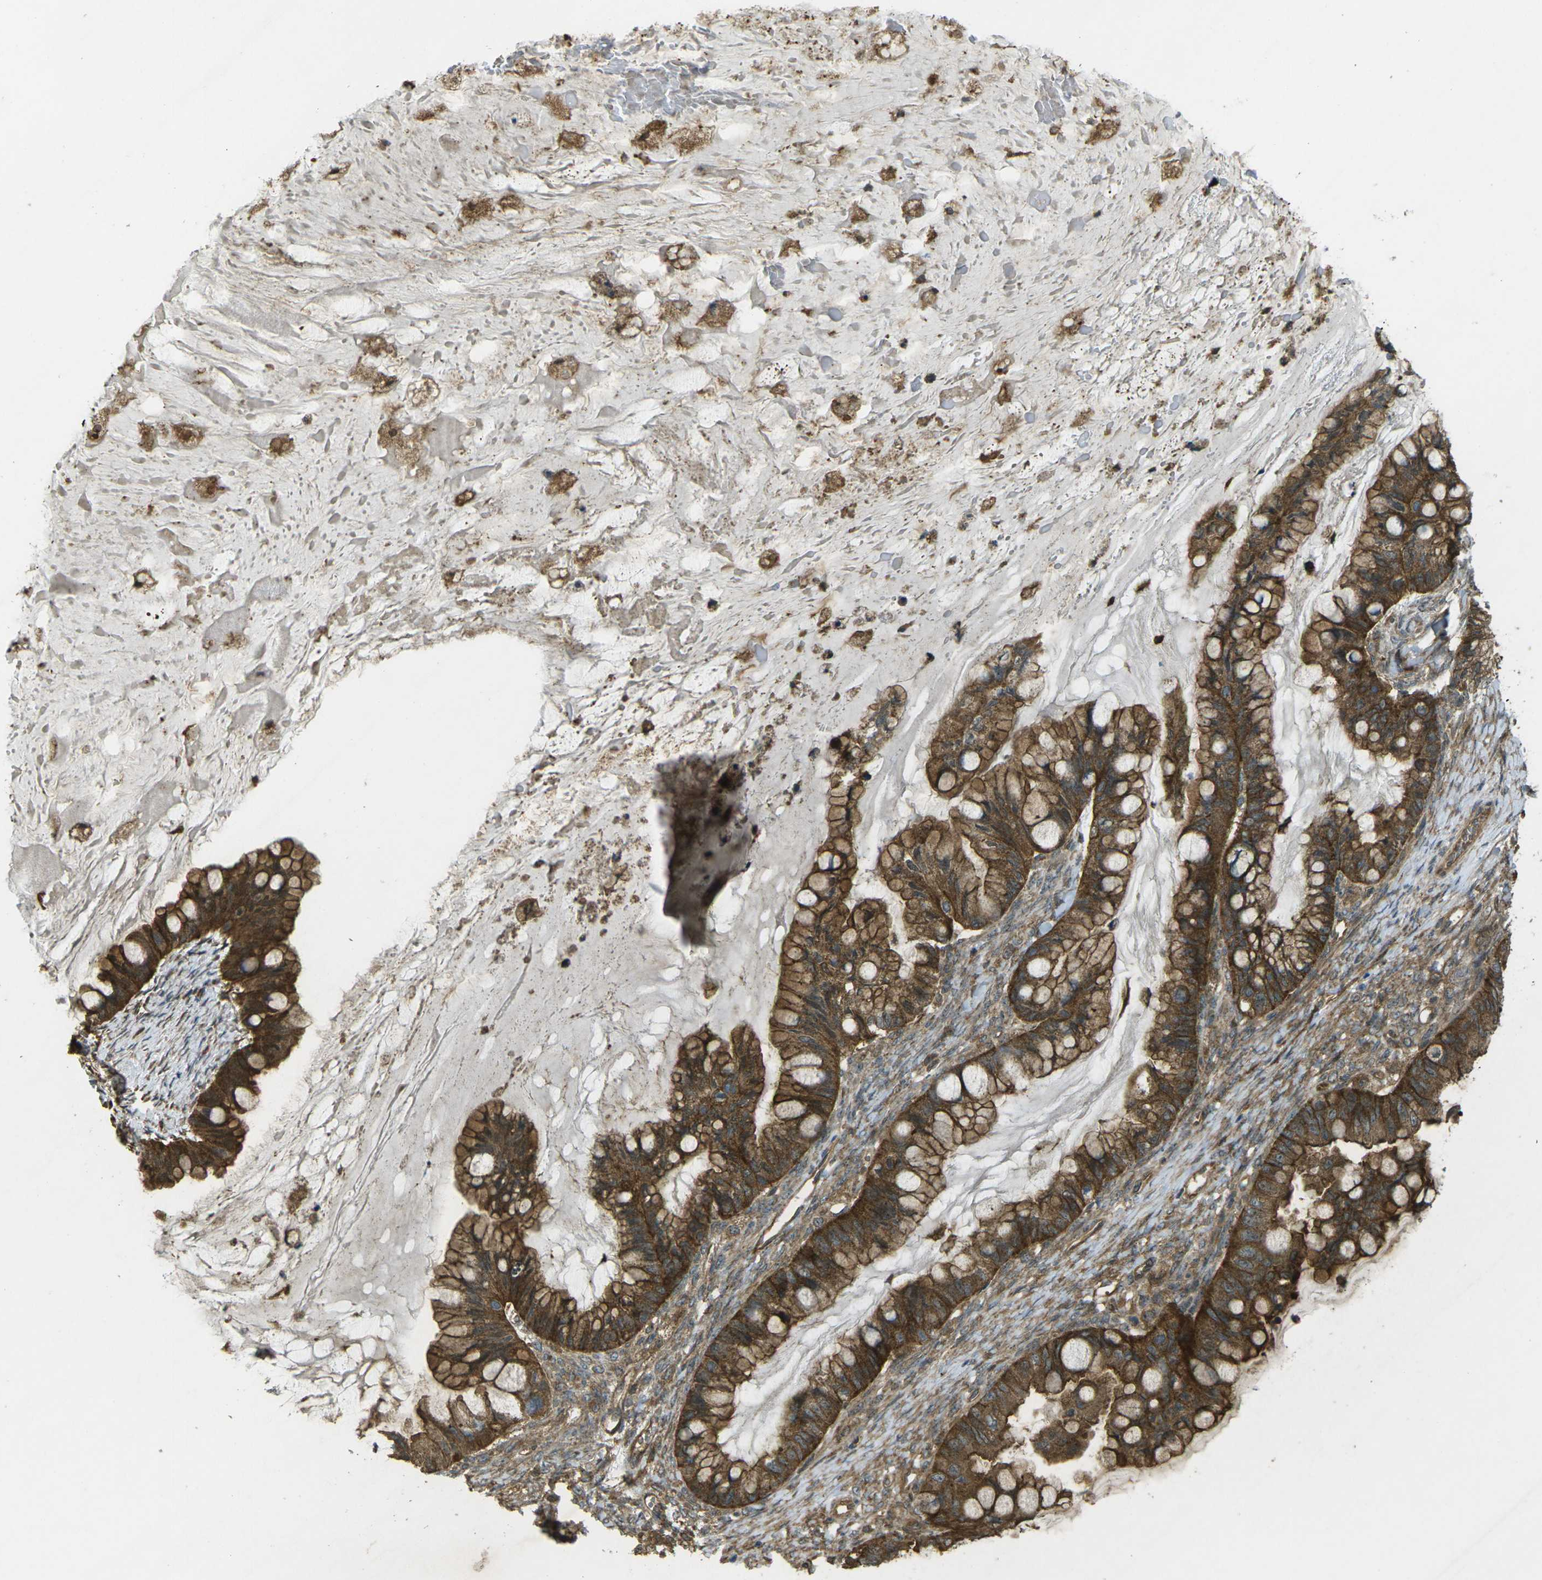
{"staining": {"intensity": "strong", "quantity": ">75%", "location": "cytoplasmic/membranous"}, "tissue": "ovarian cancer", "cell_type": "Tumor cells", "image_type": "cancer", "snomed": [{"axis": "morphology", "description": "Cystadenocarcinoma, mucinous, NOS"}, {"axis": "topography", "description": "Ovary"}], "caption": "High-power microscopy captured an immunohistochemistry (IHC) micrograph of ovarian cancer, revealing strong cytoplasmic/membranous staining in approximately >75% of tumor cells.", "gene": "CHMP3", "patient": {"sex": "female", "age": 80}}